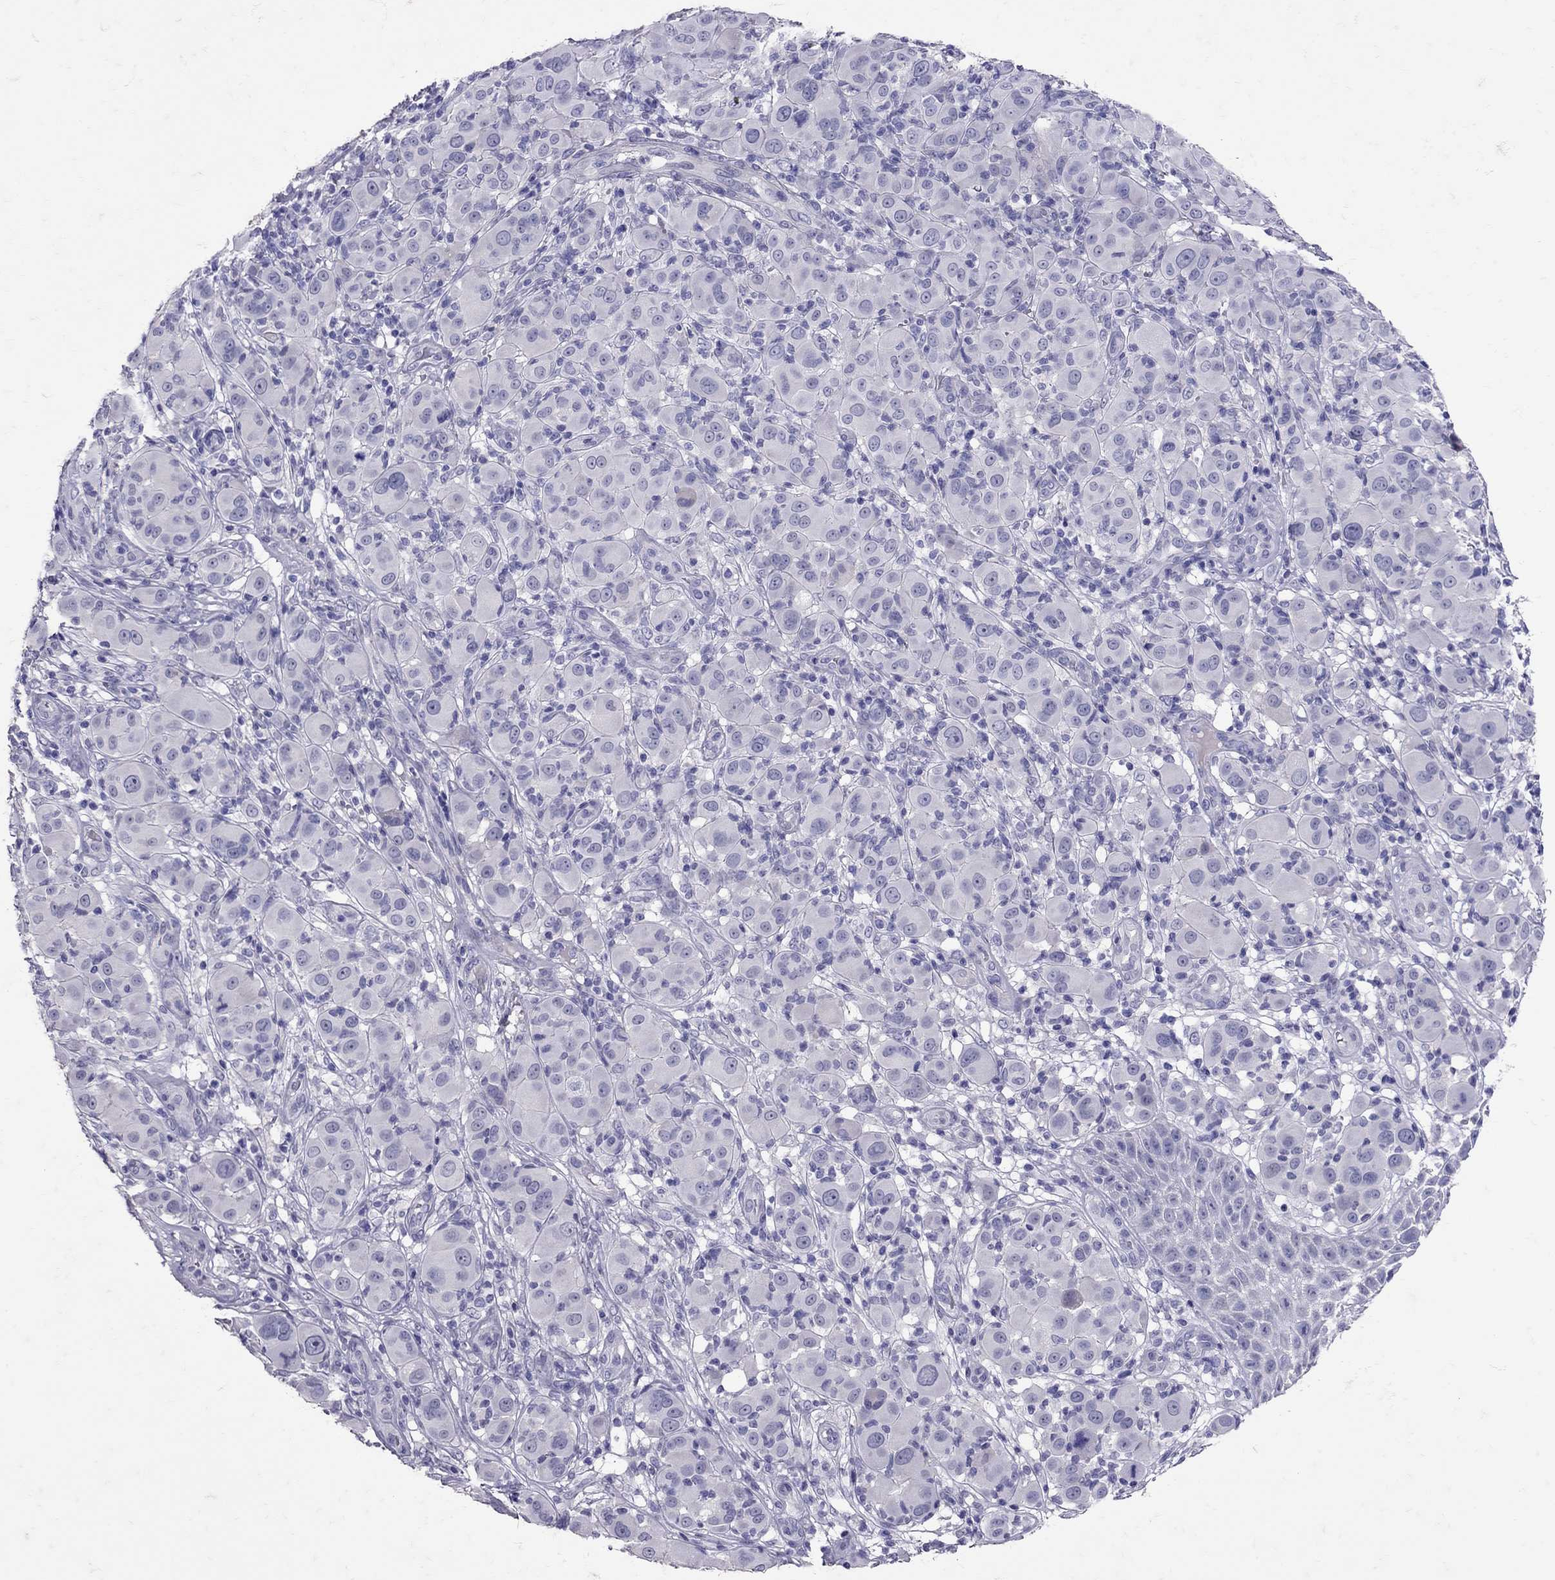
{"staining": {"intensity": "negative", "quantity": "none", "location": "none"}, "tissue": "melanoma", "cell_type": "Tumor cells", "image_type": "cancer", "snomed": [{"axis": "morphology", "description": "Malignant melanoma, NOS"}, {"axis": "topography", "description": "Skin"}], "caption": "The immunohistochemistry (IHC) image has no significant positivity in tumor cells of melanoma tissue.", "gene": "SST", "patient": {"sex": "female", "age": 87}}